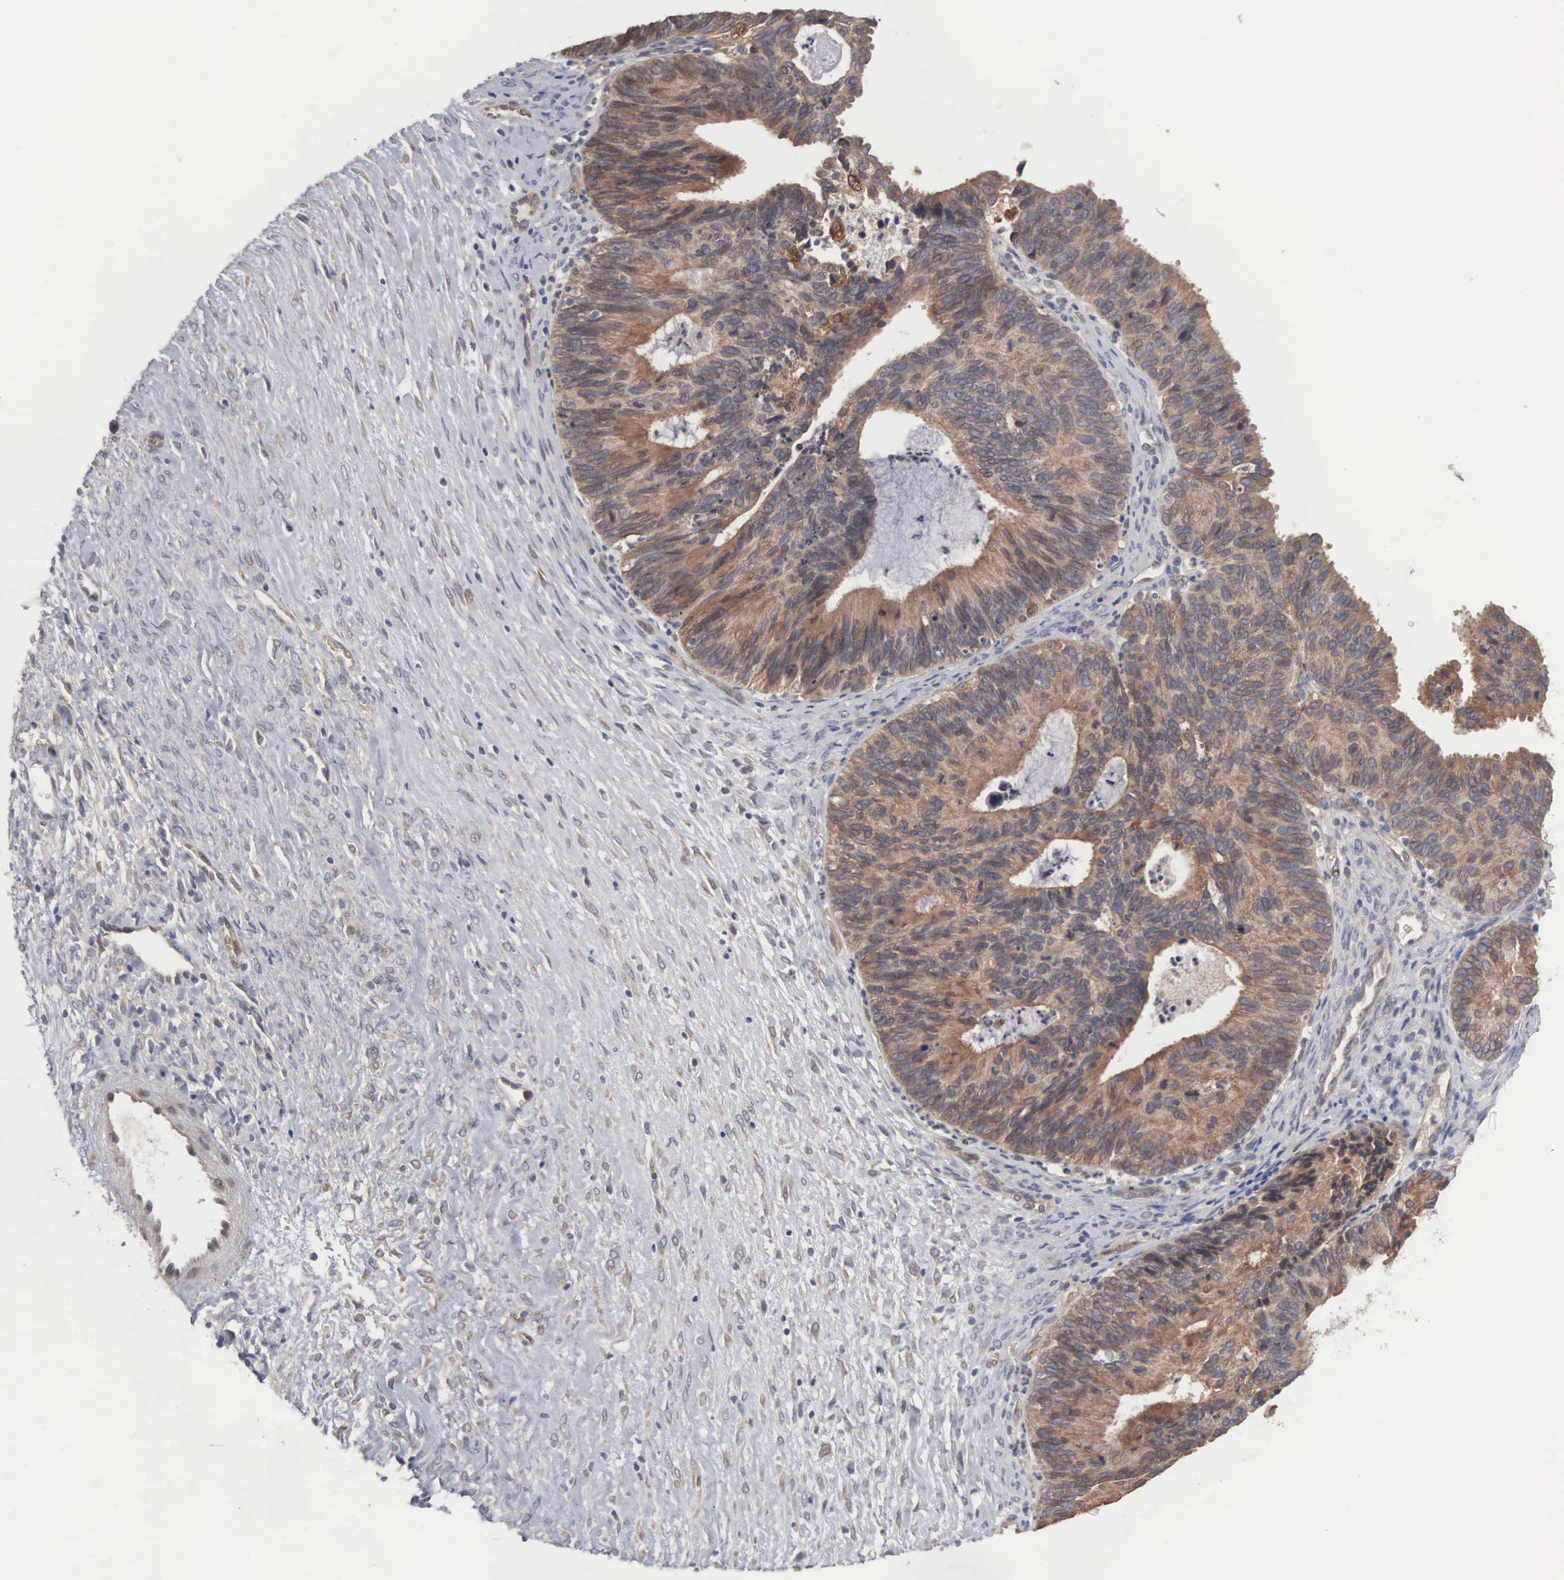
{"staining": {"intensity": "moderate", "quantity": ">75%", "location": "cytoplasmic/membranous"}, "tissue": "ovarian cancer", "cell_type": "Tumor cells", "image_type": "cancer", "snomed": [{"axis": "morphology", "description": "Carcinoma, endometroid"}, {"axis": "topography", "description": "Ovary"}], "caption": "This photomicrograph exhibits IHC staining of human endometroid carcinoma (ovarian), with medium moderate cytoplasmic/membranous positivity in about >75% of tumor cells.", "gene": "INF2", "patient": {"sex": "female", "age": 52}}